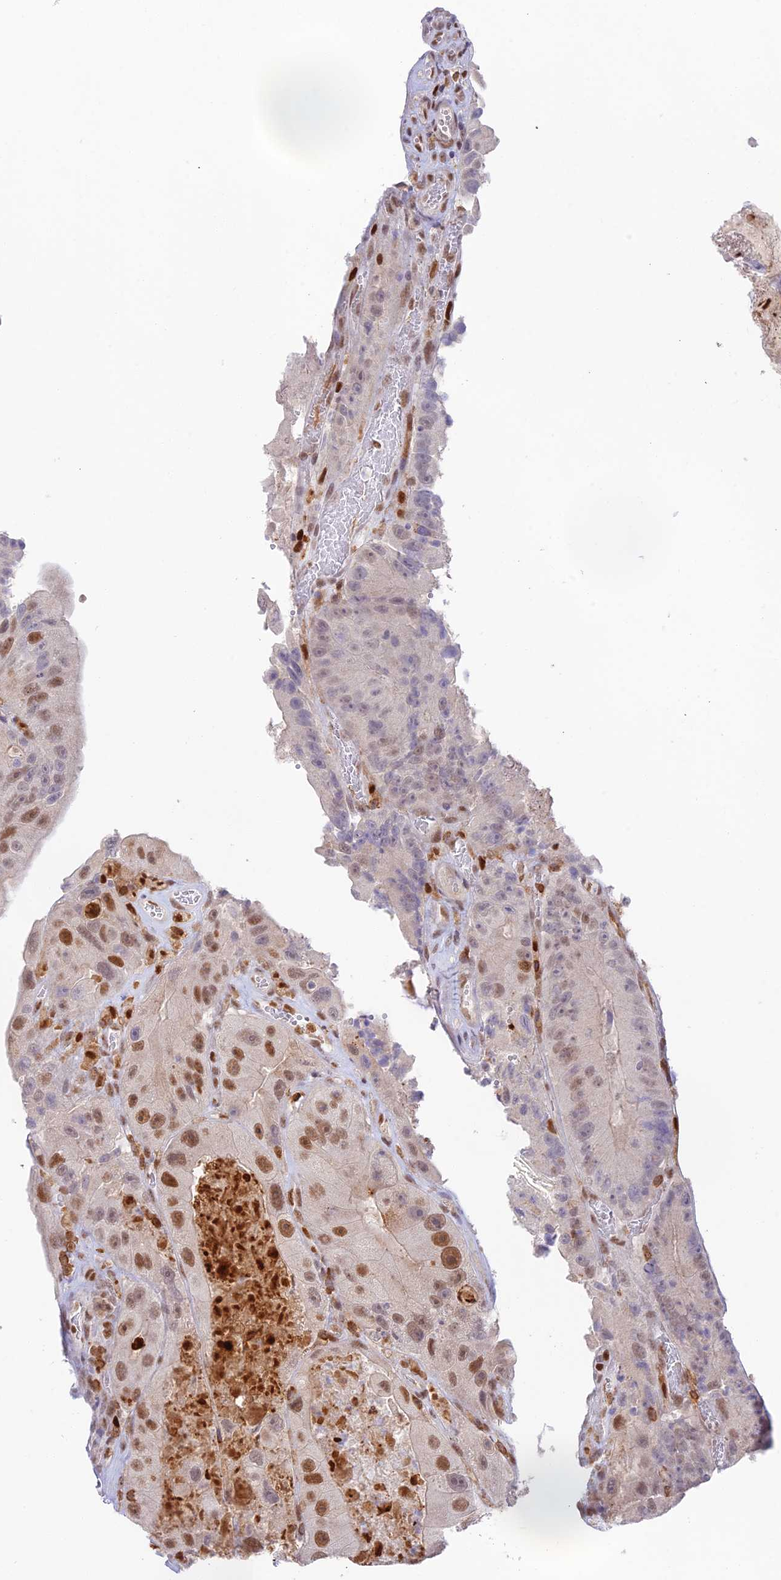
{"staining": {"intensity": "moderate", "quantity": "<25%", "location": "nuclear"}, "tissue": "colorectal cancer", "cell_type": "Tumor cells", "image_type": "cancer", "snomed": [{"axis": "morphology", "description": "Adenocarcinoma, NOS"}, {"axis": "topography", "description": "Colon"}], "caption": "Colorectal cancer was stained to show a protein in brown. There is low levels of moderate nuclear expression in approximately <25% of tumor cells. Using DAB (3,3'-diaminobenzidine) (brown) and hematoxylin (blue) stains, captured at high magnification using brightfield microscopy.", "gene": "DENND1C", "patient": {"sex": "female", "age": 86}}